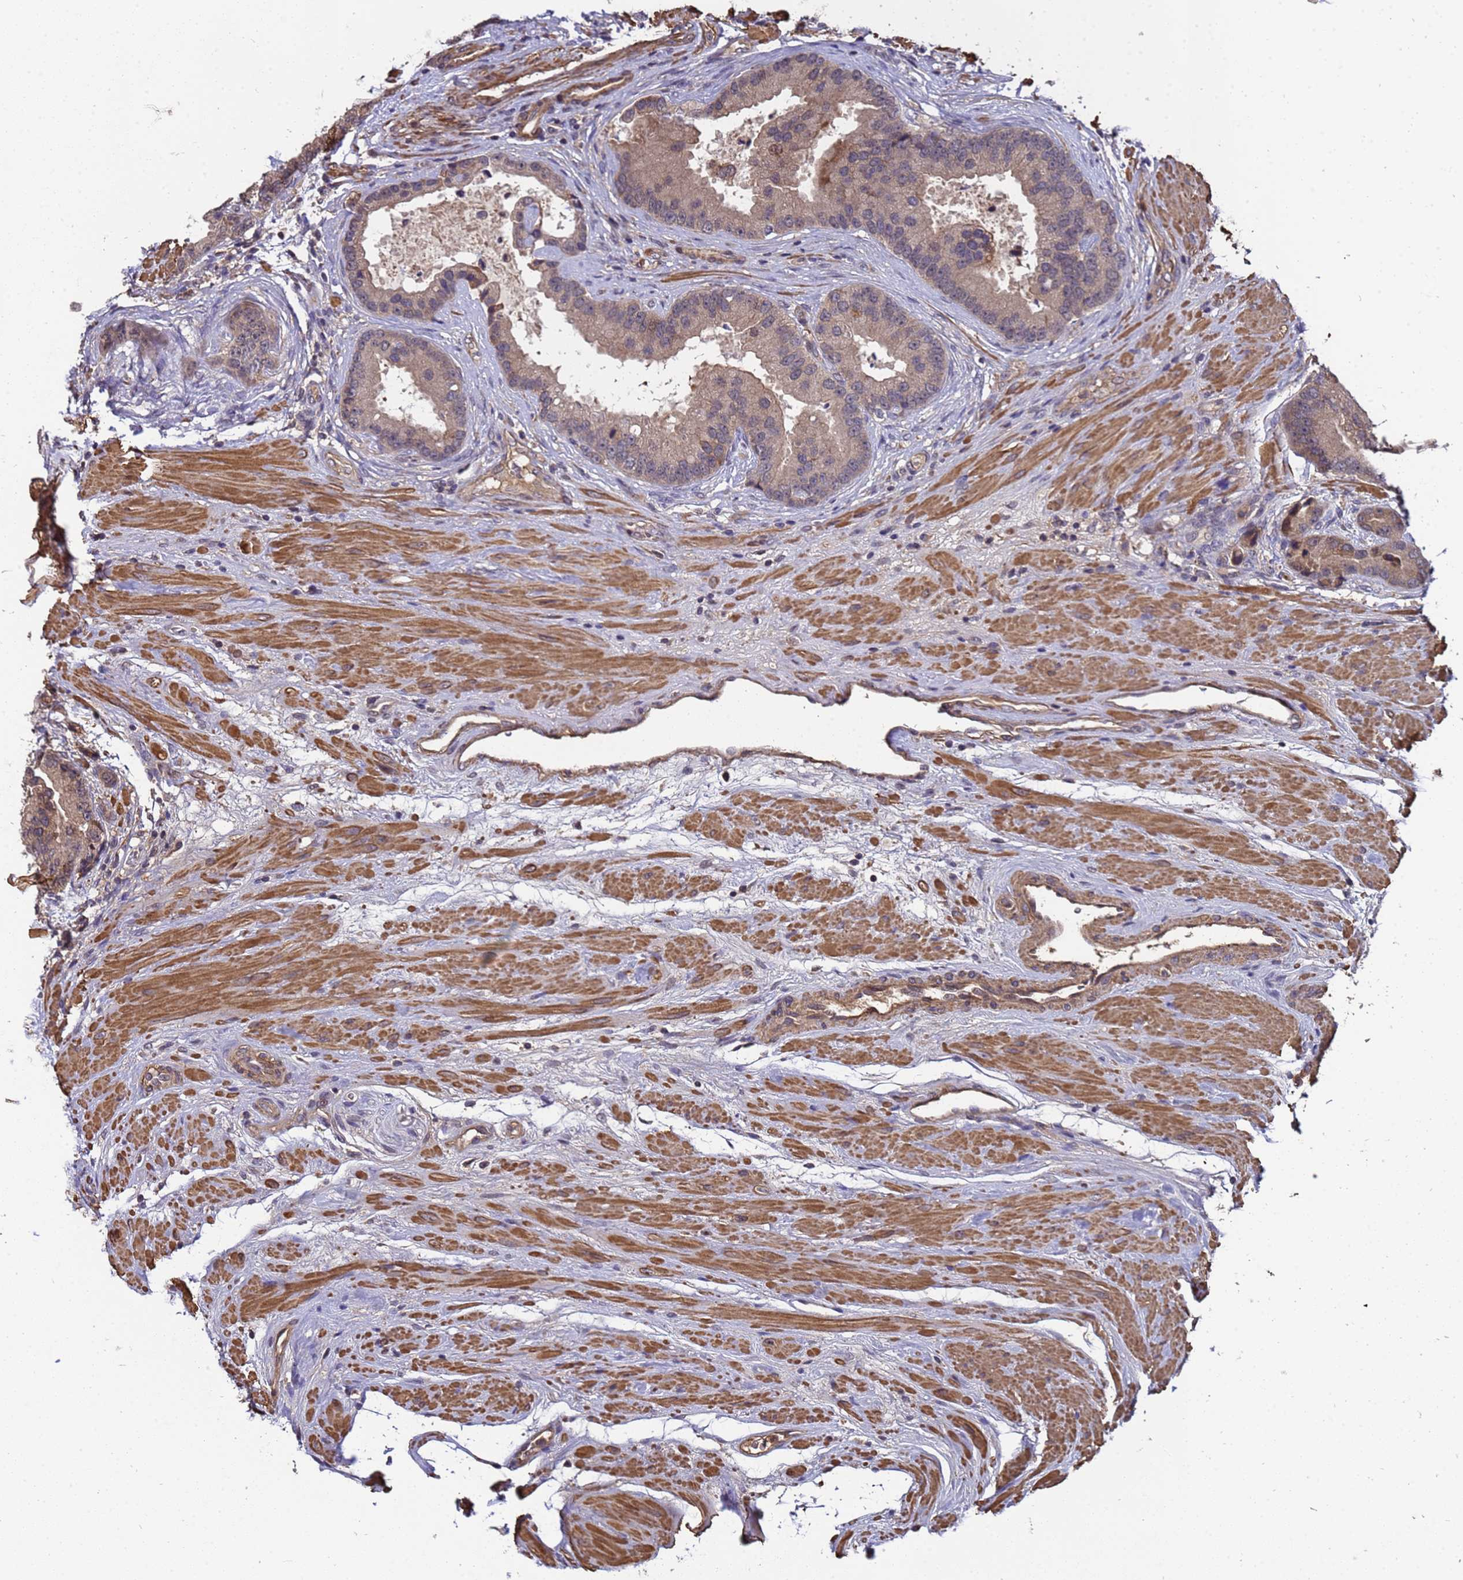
{"staining": {"intensity": "weak", "quantity": "<25%", "location": "cytoplasmic/membranous"}, "tissue": "prostate cancer", "cell_type": "Tumor cells", "image_type": "cancer", "snomed": [{"axis": "morphology", "description": "Adenocarcinoma, High grade"}, {"axis": "topography", "description": "Prostate"}], "caption": "Prostate cancer stained for a protein using IHC reveals no positivity tumor cells.", "gene": "GSTCD", "patient": {"sex": "male", "age": 70}}